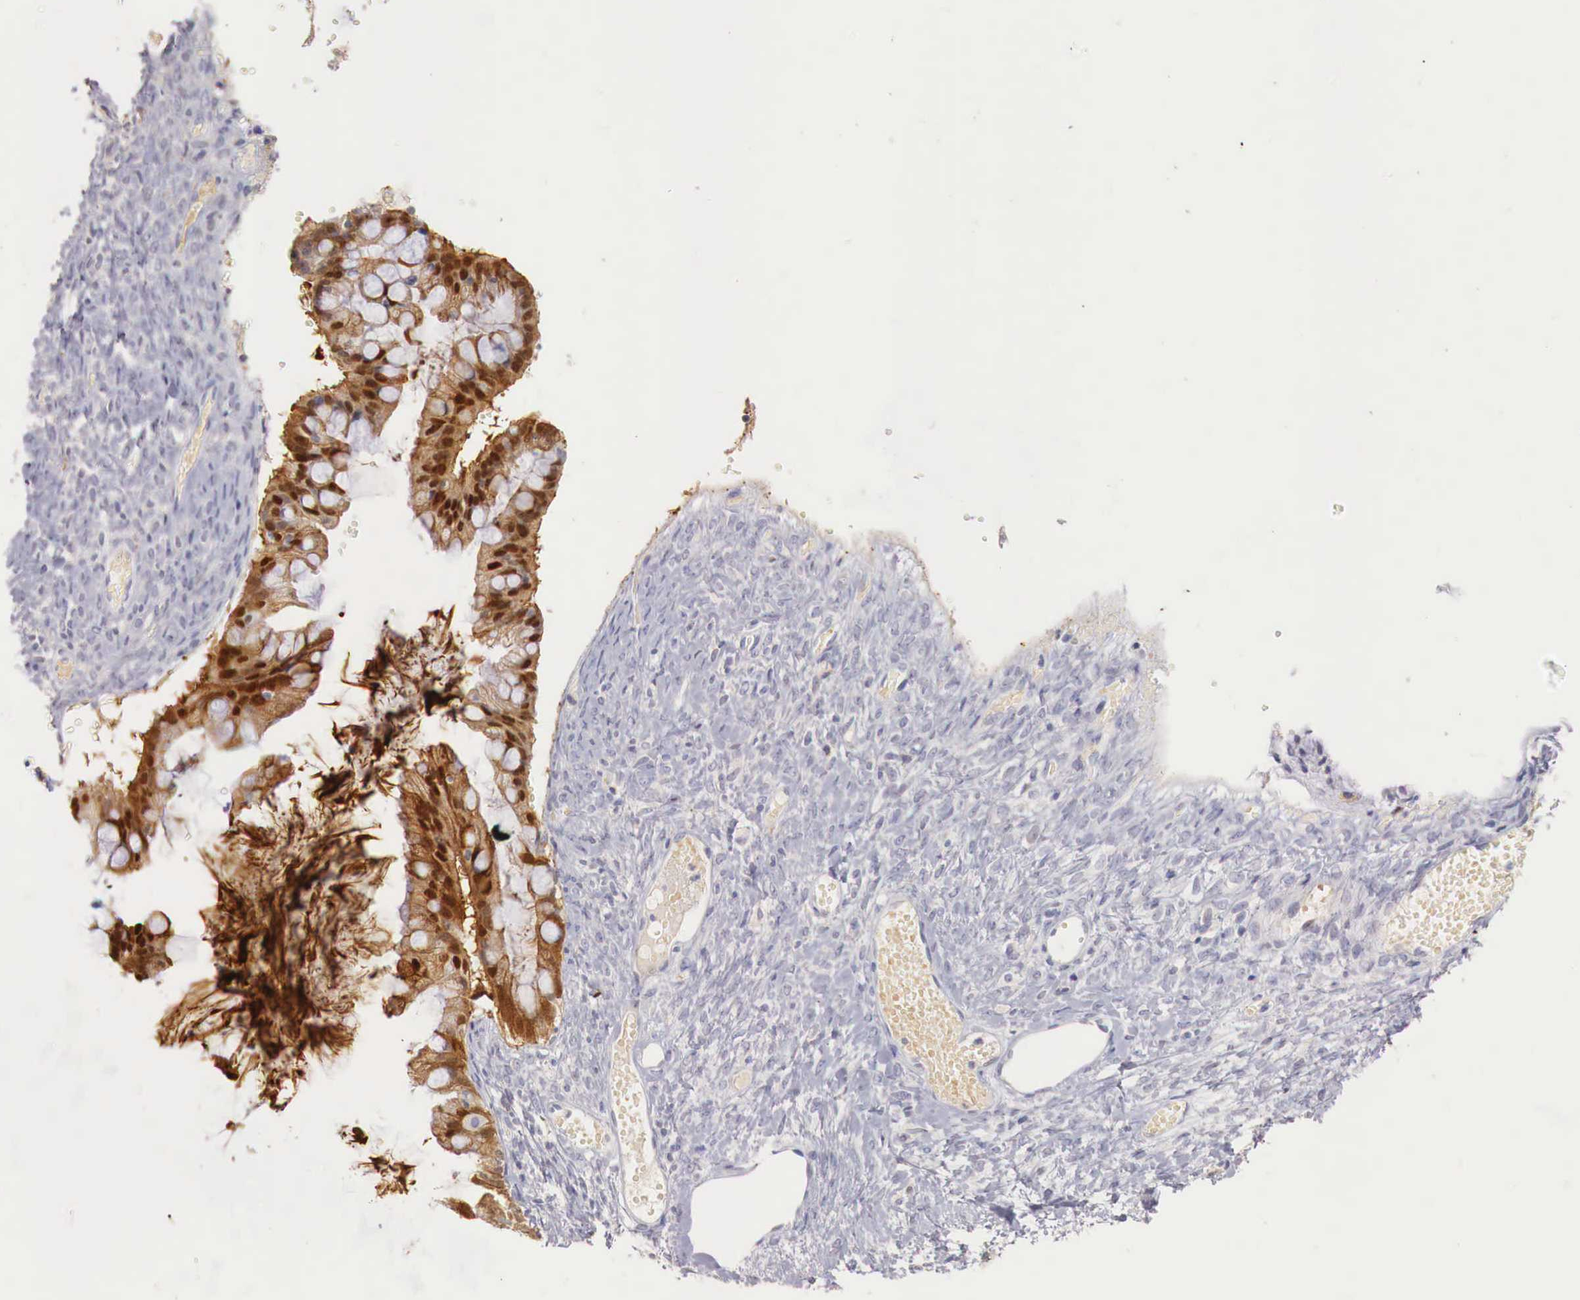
{"staining": {"intensity": "strong", "quantity": ">75%", "location": "cytoplasmic/membranous,nuclear"}, "tissue": "ovarian cancer", "cell_type": "Tumor cells", "image_type": "cancer", "snomed": [{"axis": "morphology", "description": "Cystadenocarcinoma, mucinous, NOS"}, {"axis": "topography", "description": "Ovary"}], "caption": "This is a micrograph of immunohistochemistry (IHC) staining of mucinous cystadenocarcinoma (ovarian), which shows strong positivity in the cytoplasmic/membranous and nuclear of tumor cells.", "gene": "ITIH6", "patient": {"sex": "female", "age": 57}}